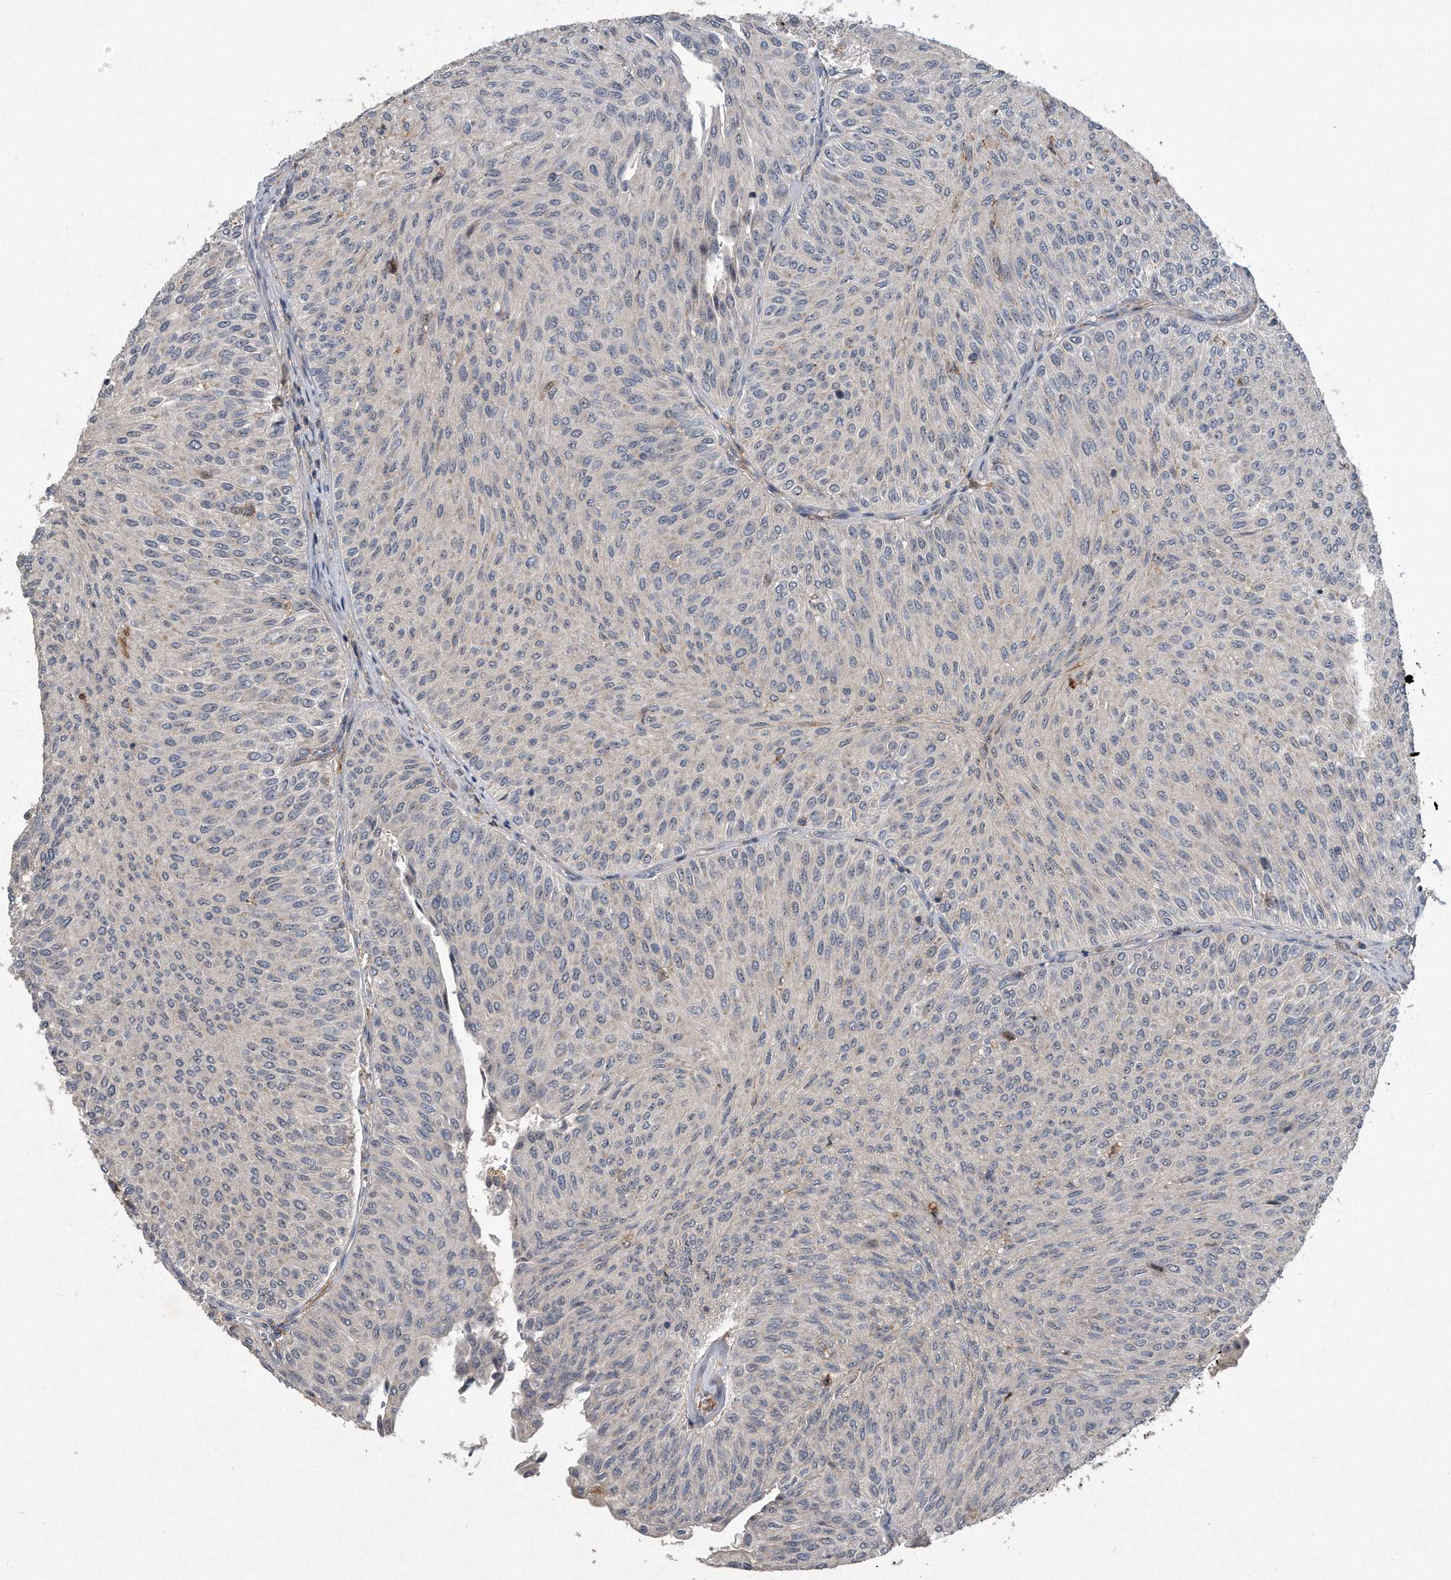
{"staining": {"intensity": "negative", "quantity": "none", "location": "none"}, "tissue": "urothelial cancer", "cell_type": "Tumor cells", "image_type": "cancer", "snomed": [{"axis": "morphology", "description": "Urothelial carcinoma, Low grade"}, {"axis": "topography", "description": "Urinary bladder"}], "caption": "Low-grade urothelial carcinoma stained for a protein using immunohistochemistry reveals no positivity tumor cells.", "gene": "PGBD2", "patient": {"sex": "male", "age": 78}}